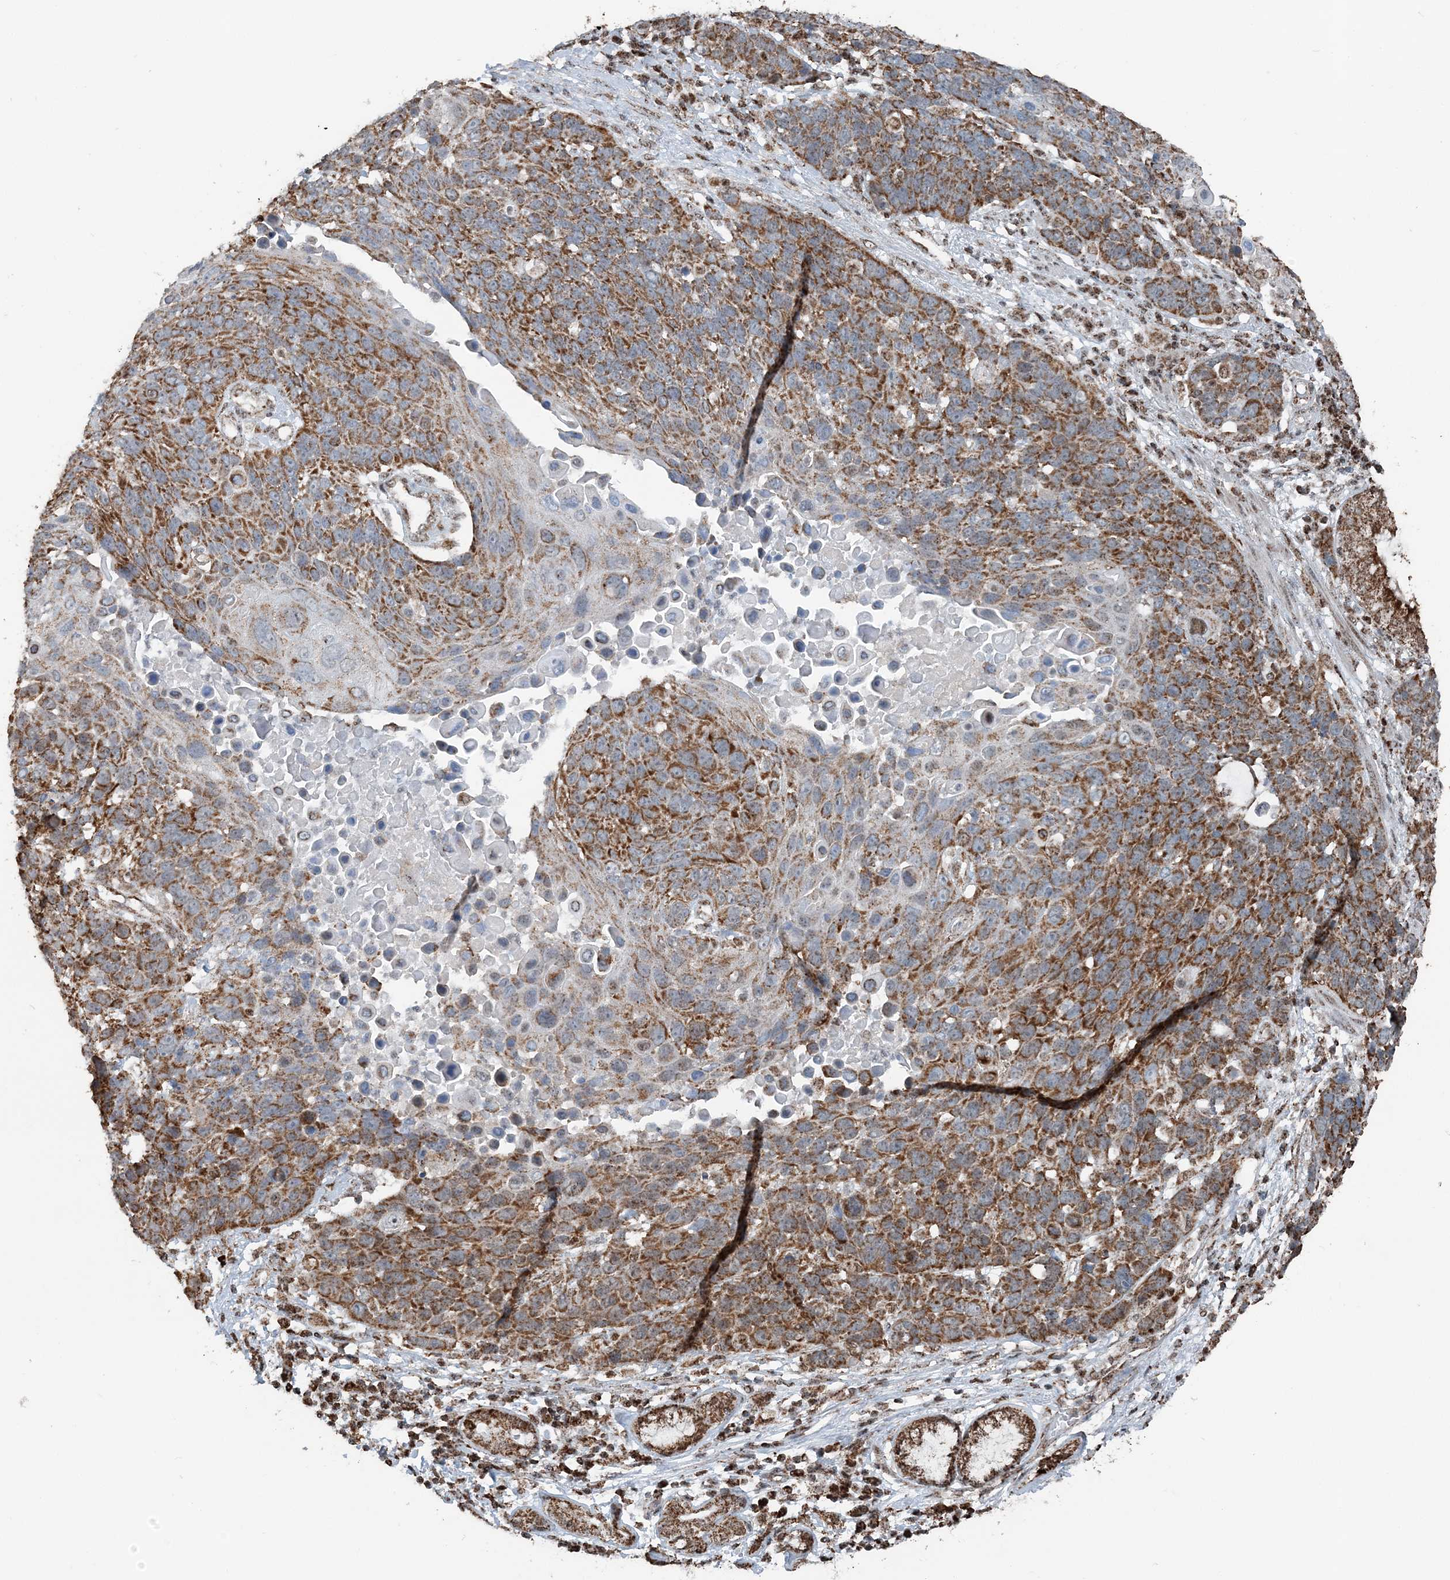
{"staining": {"intensity": "strong", "quantity": ">75%", "location": "cytoplasmic/membranous"}, "tissue": "lung cancer", "cell_type": "Tumor cells", "image_type": "cancer", "snomed": [{"axis": "morphology", "description": "Squamous cell carcinoma, NOS"}, {"axis": "topography", "description": "Lung"}], "caption": "Tumor cells show high levels of strong cytoplasmic/membranous staining in about >75% of cells in lung squamous cell carcinoma.", "gene": "SUCLG1", "patient": {"sex": "male", "age": 66}}